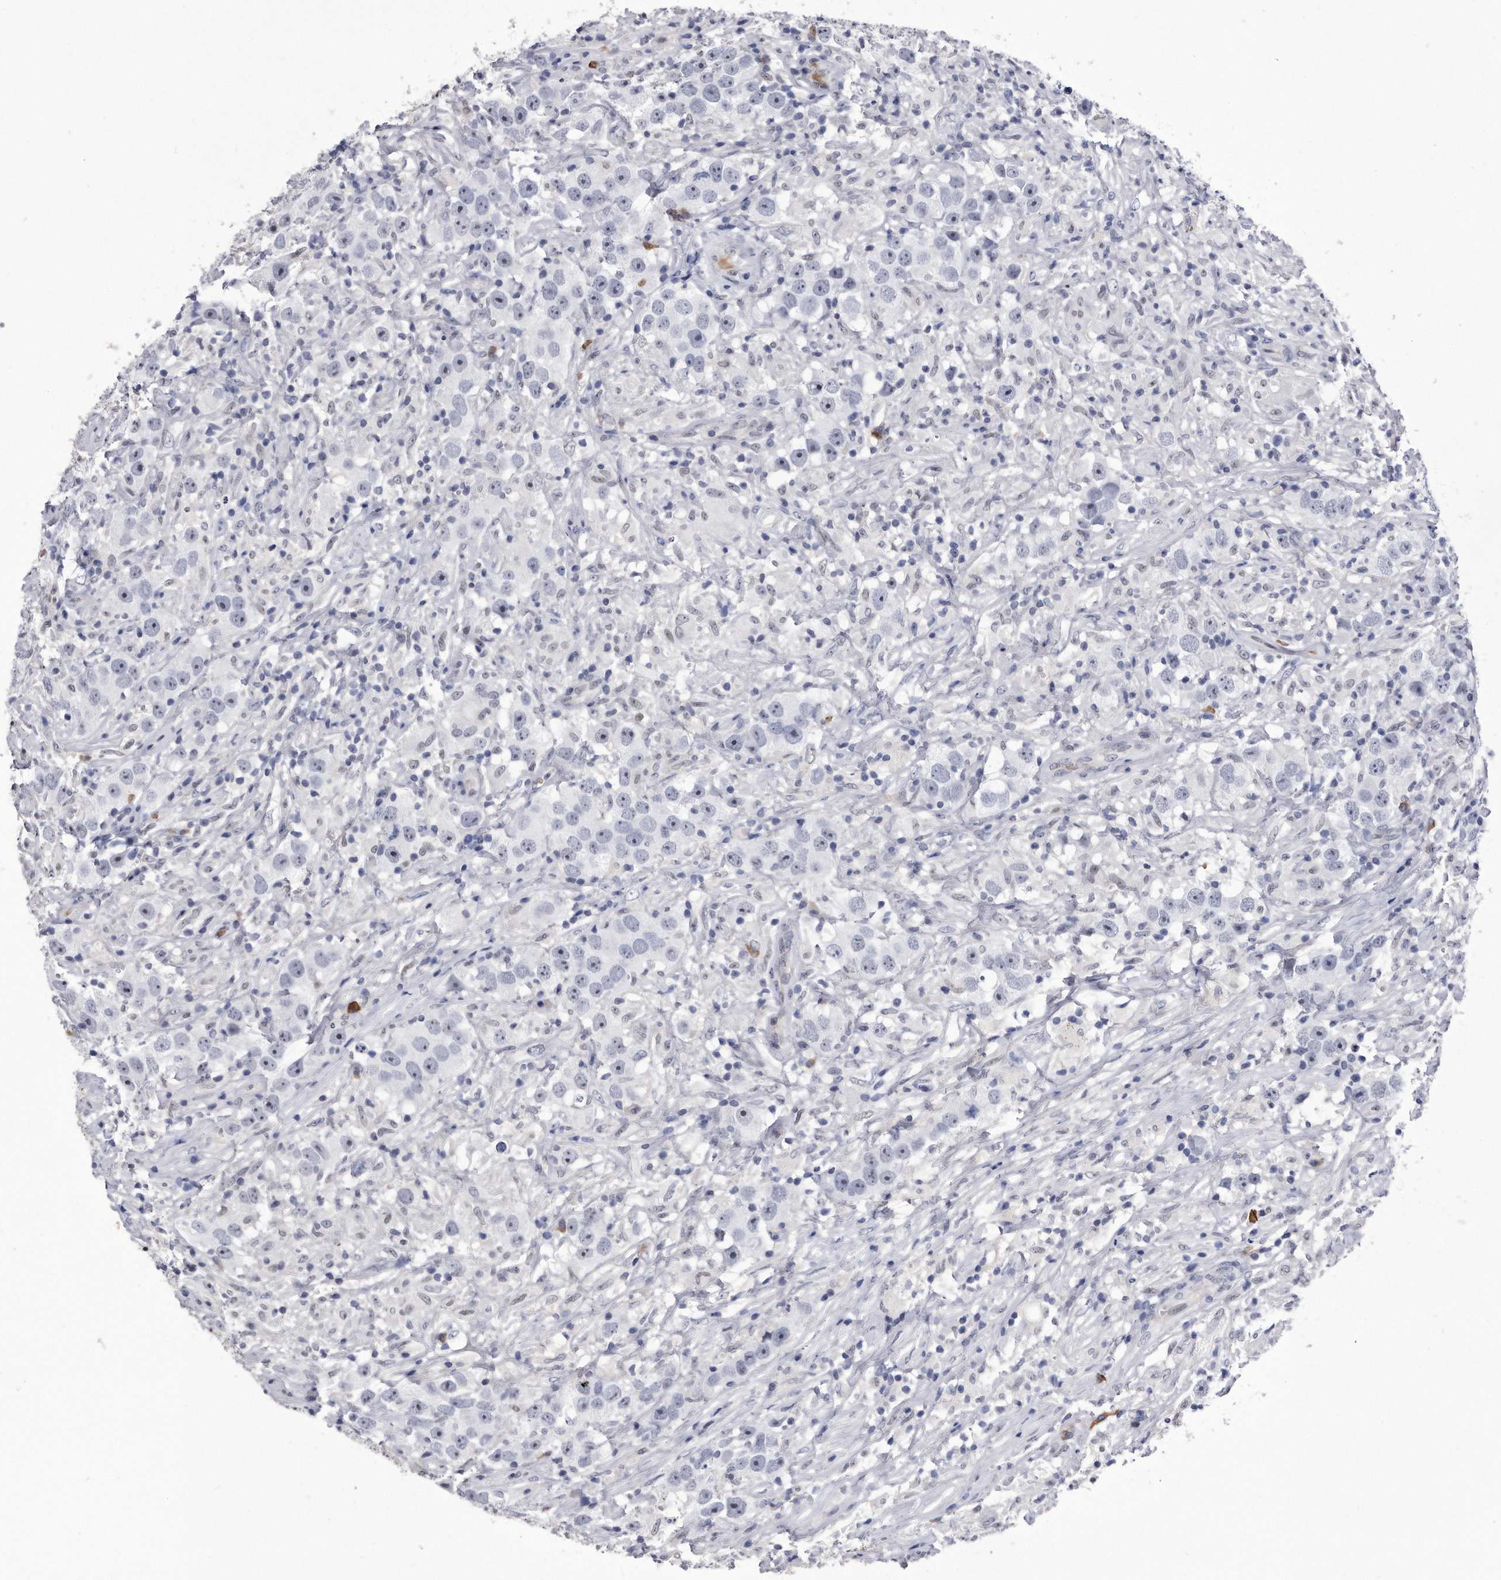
{"staining": {"intensity": "negative", "quantity": "none", "location": "none"}, "tissue": "testis cancer", "cell_type": "Tumor cells", "image_type": "cancer", "snomed": [{"axis": "morphology", "description": "Seminoma, NOS"}, {"axis": "topography", "description": "Testis"}], "caption": "Seminoma (testis) was stained to show a protein in brown. There is no significant staining in tumor cells. Nuclei are stained in blue.", "gene": "KCTD8", "patient": {"sex": "male", "age": 49}}